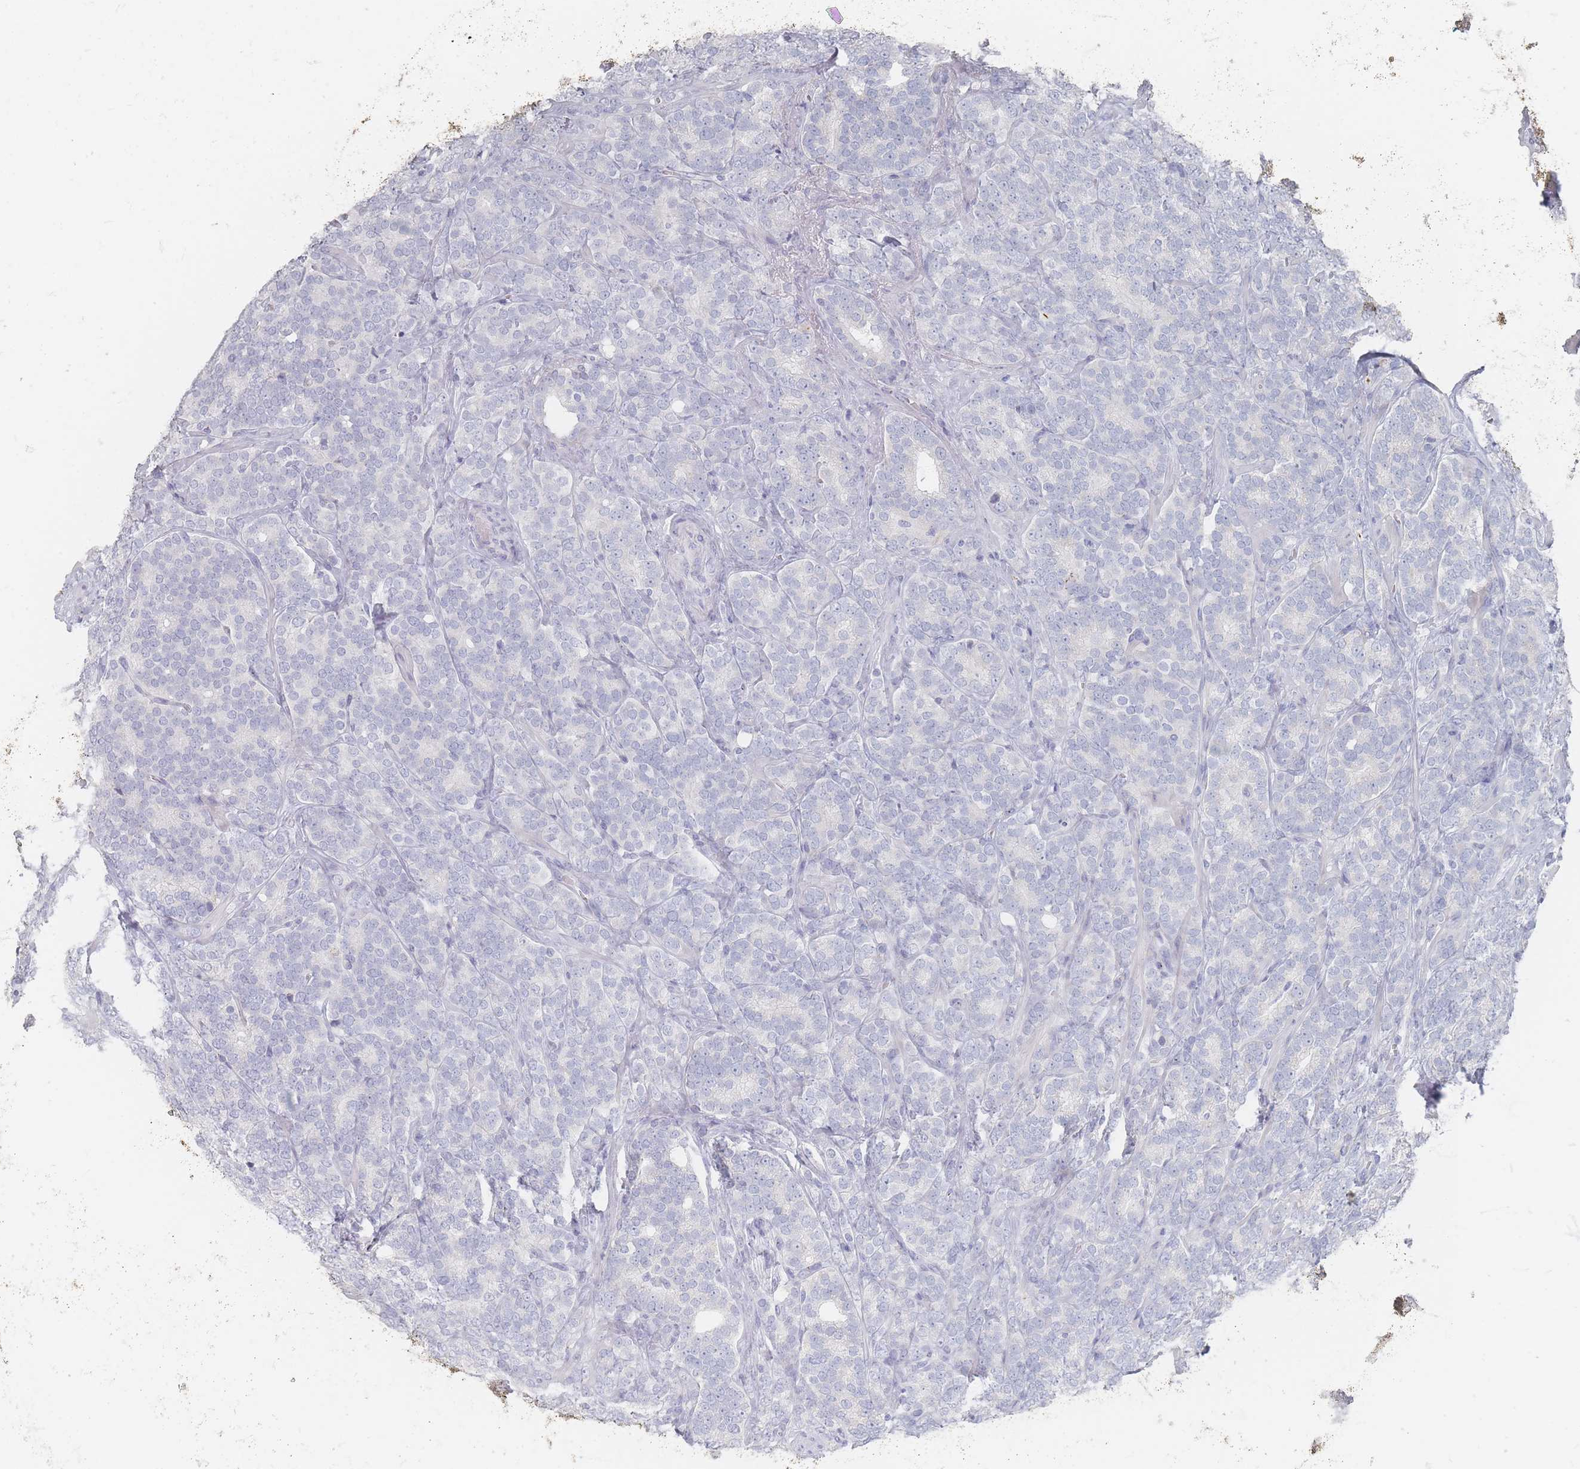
{"staining": {"intensity": "negative", "quantity": "none", "location": "none"}, "tissue": "prostate cancer", "cell_type": "Tumor cells", "image_type": "cancer", "snomed": [{"axis": "morphology", "description": "Adenocarcinoma, High grade"}, {"axis": "topography", "description": "Prostate"}], "caption": "DAB immunohistochemical staining of human high-grade adenocarcinoma (prostate) demonstrates no significant staining in tumor cells.", "gene": "HELZ2", "patient": {"sex": "male", "age": 64}}